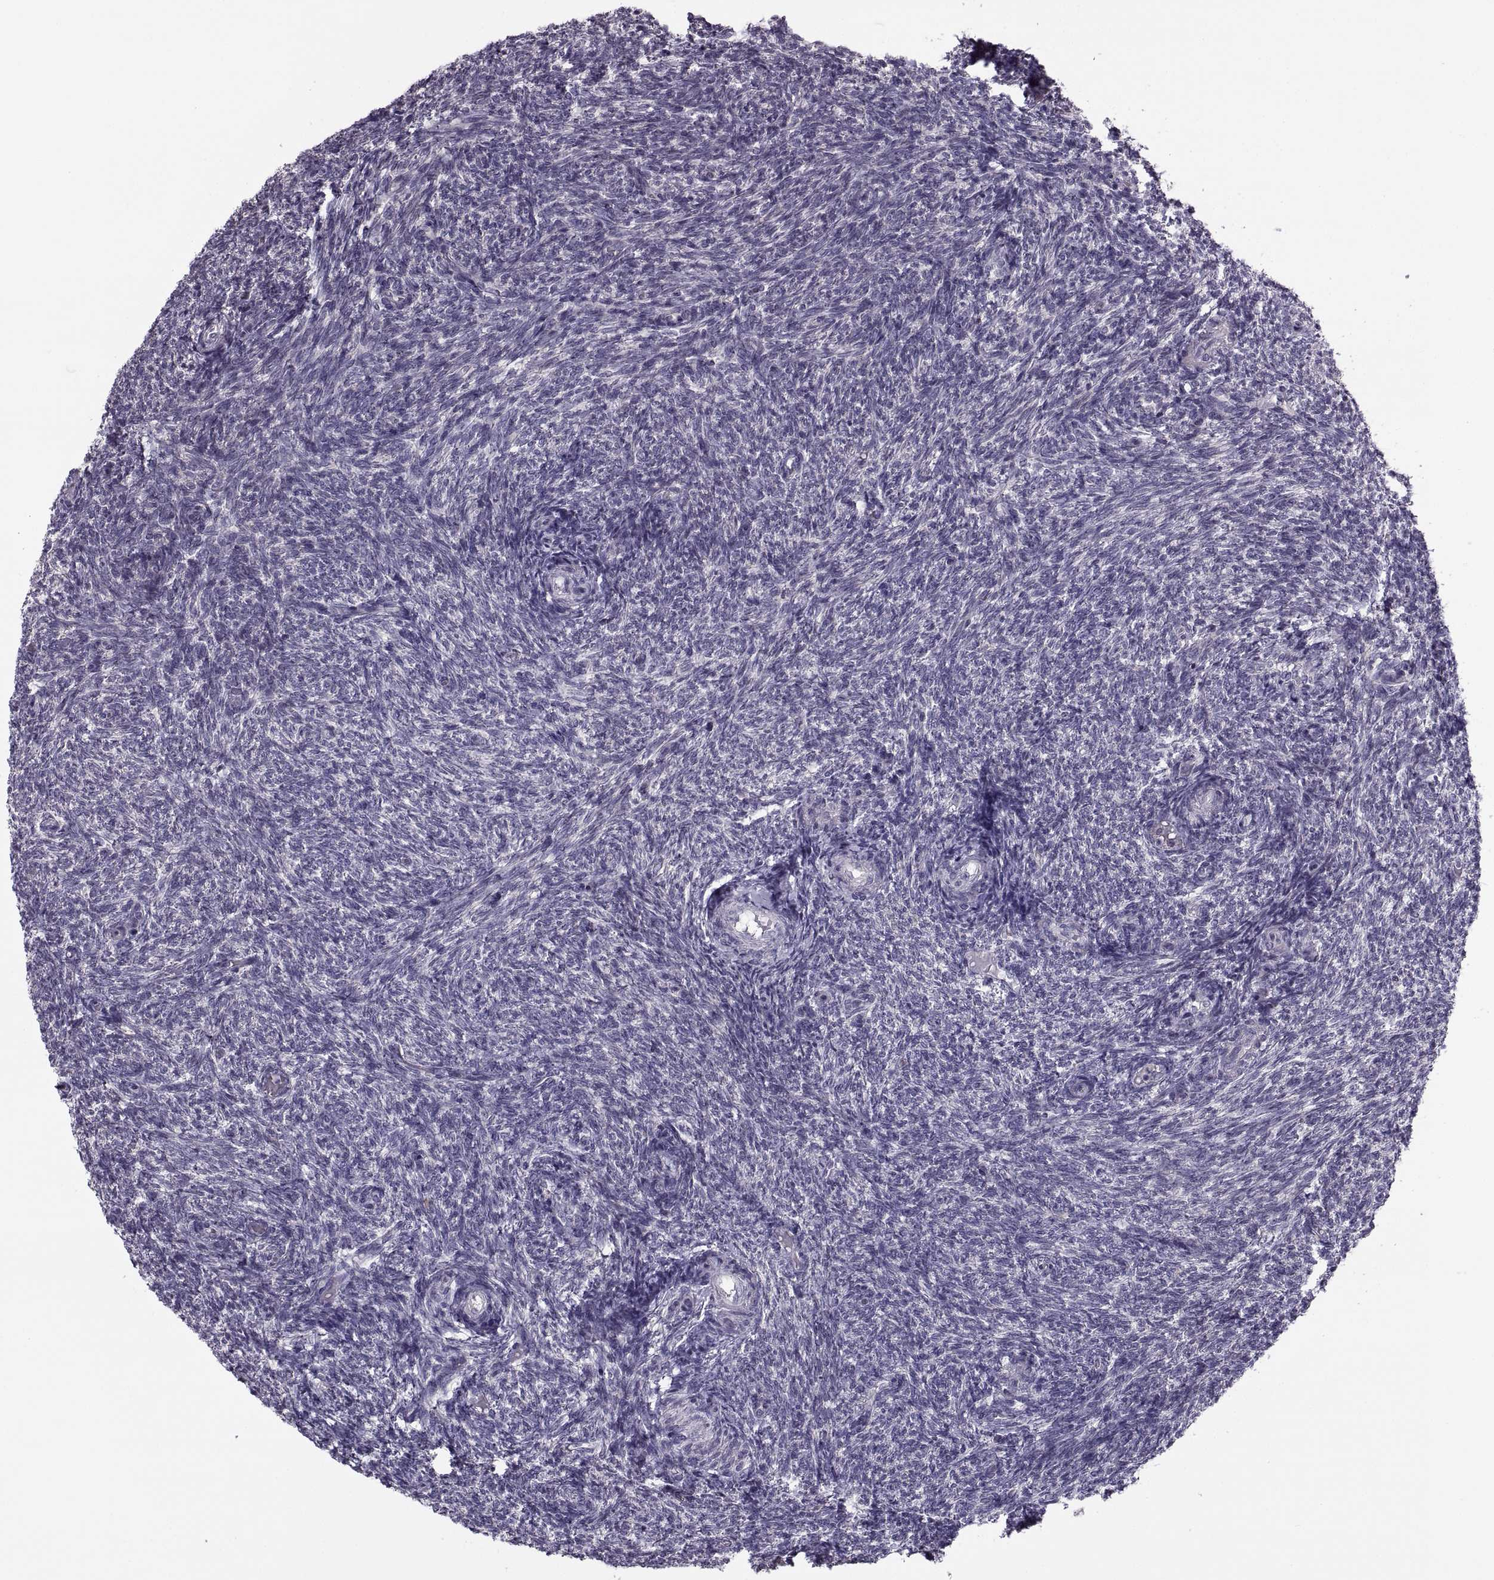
{"staining": {"intensity": "moderate", "quantity": "<25%", "location": "cytoplasmic/membranous"}, "tissue": "ovary", "cell_type": "Follicle cells", "image_type": "normal", "snomed": [{"axis": "morphology", "description": "Normal tissue, NOS"}, {"axis": "topography", "description": "Ovary"}], "caption": "The micrograph shows staining of normal ovary, revealing moderate cytoplasmic/membranous protein staining (brown color) within follicle cells. The staining was performed using DAB, with brown indicating positive protein expression. Nuclei are stained blue with hematoxylin.", "gene": "LETM2", "patient": {"sex": "female", "age": 39}}